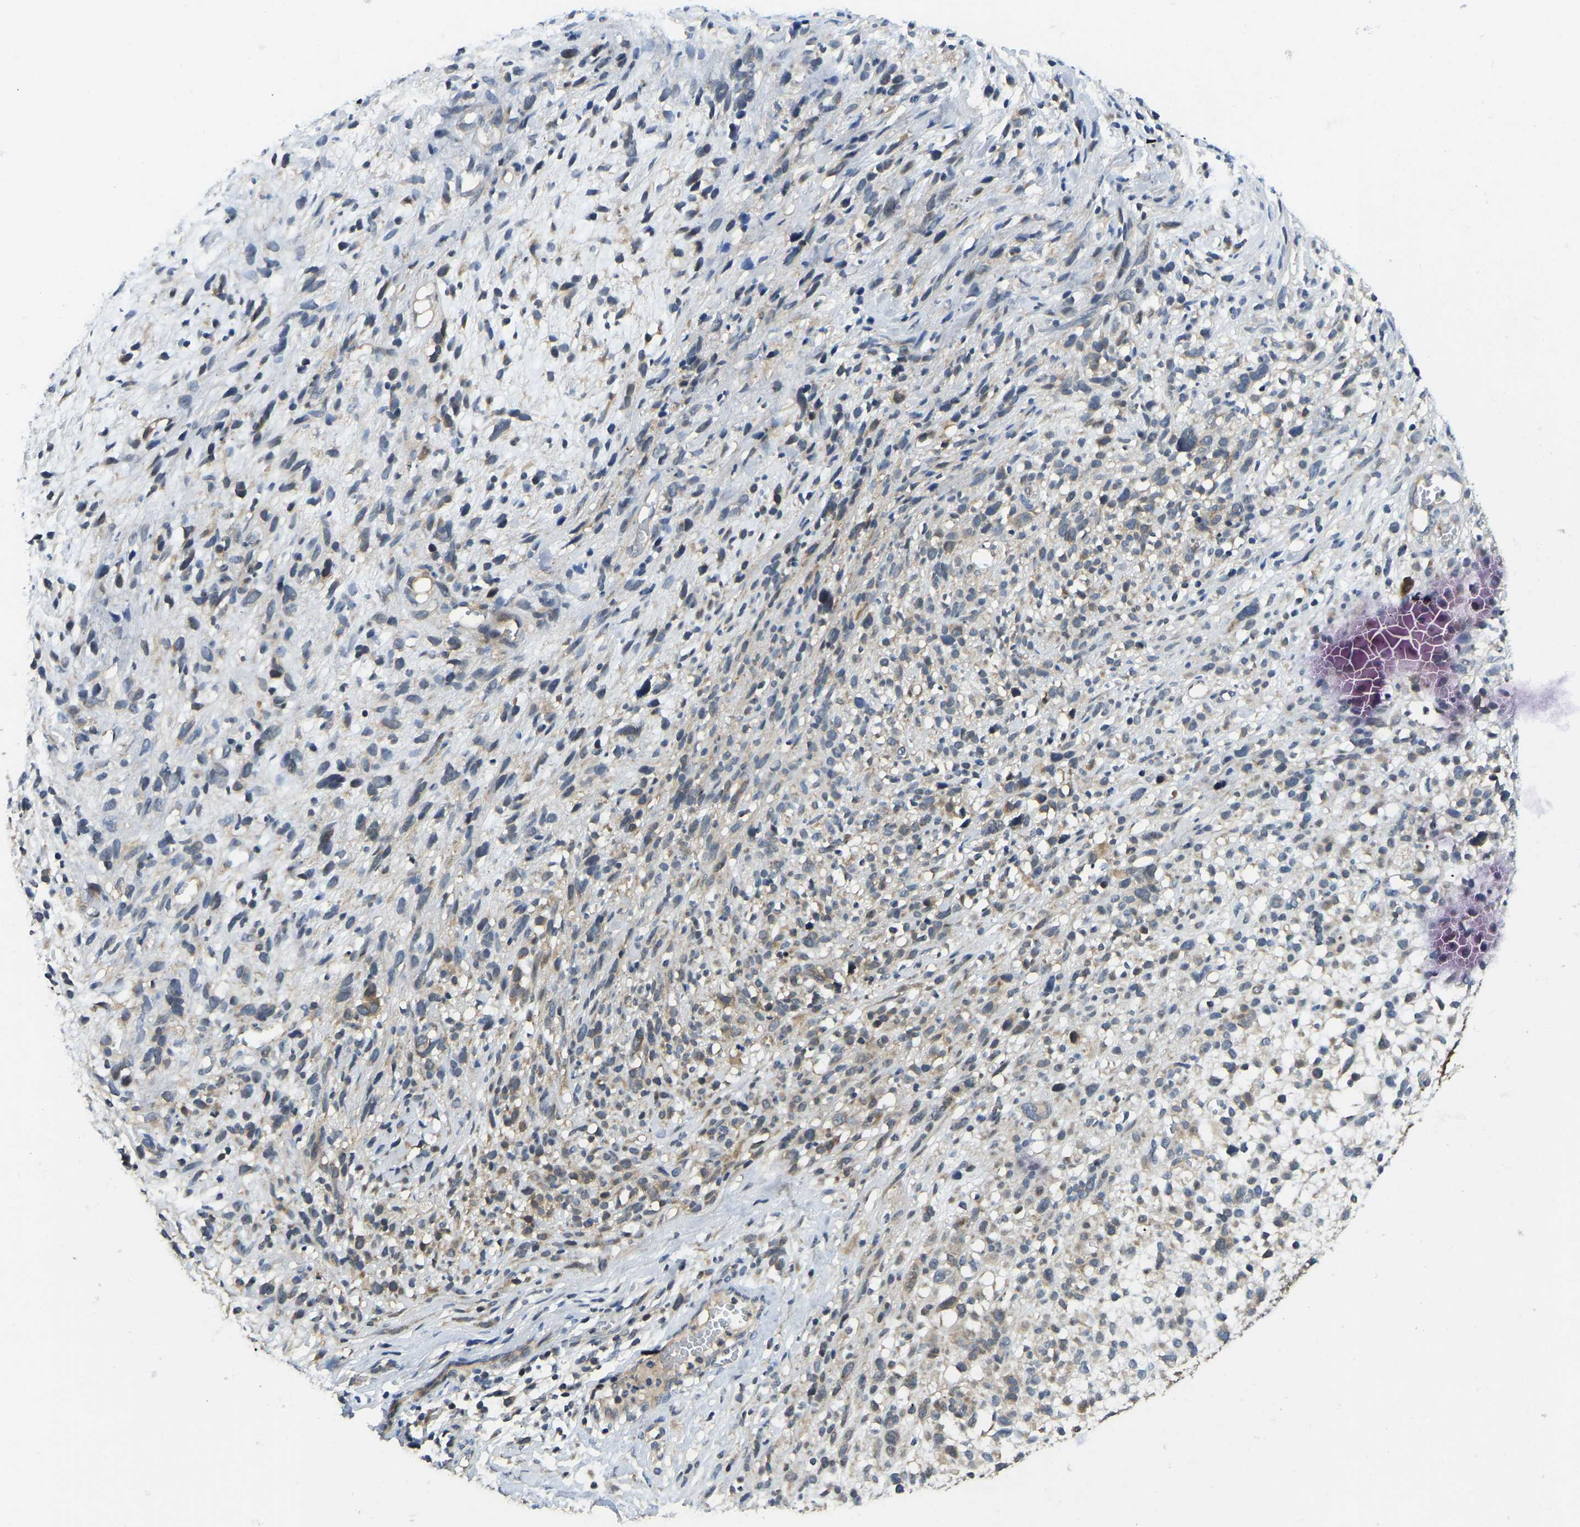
{"staining": {"intensity": "weak", "quantity": "25%-75%", "location": "cytoplasmic/membranous"}, "tissue": "melanoma", "cell_type": "Tumor cells", "image_type": "cancer", "snomed": [{"axis": "morphology", "description": "Malignant melanoma, NOS"}, {"axis": "topography", "description": "Skin"}], "caption": "Immunohistochemistry (IHC) (DAB (3,3'-diaminobenzidine)) staining of melanoma reveals weak cytoplasmic/membranous protein expression in approximately 25%-75% of tumor cells.", "gene": "NDRG3", "patient": {"sex": "female", "age": 55}}